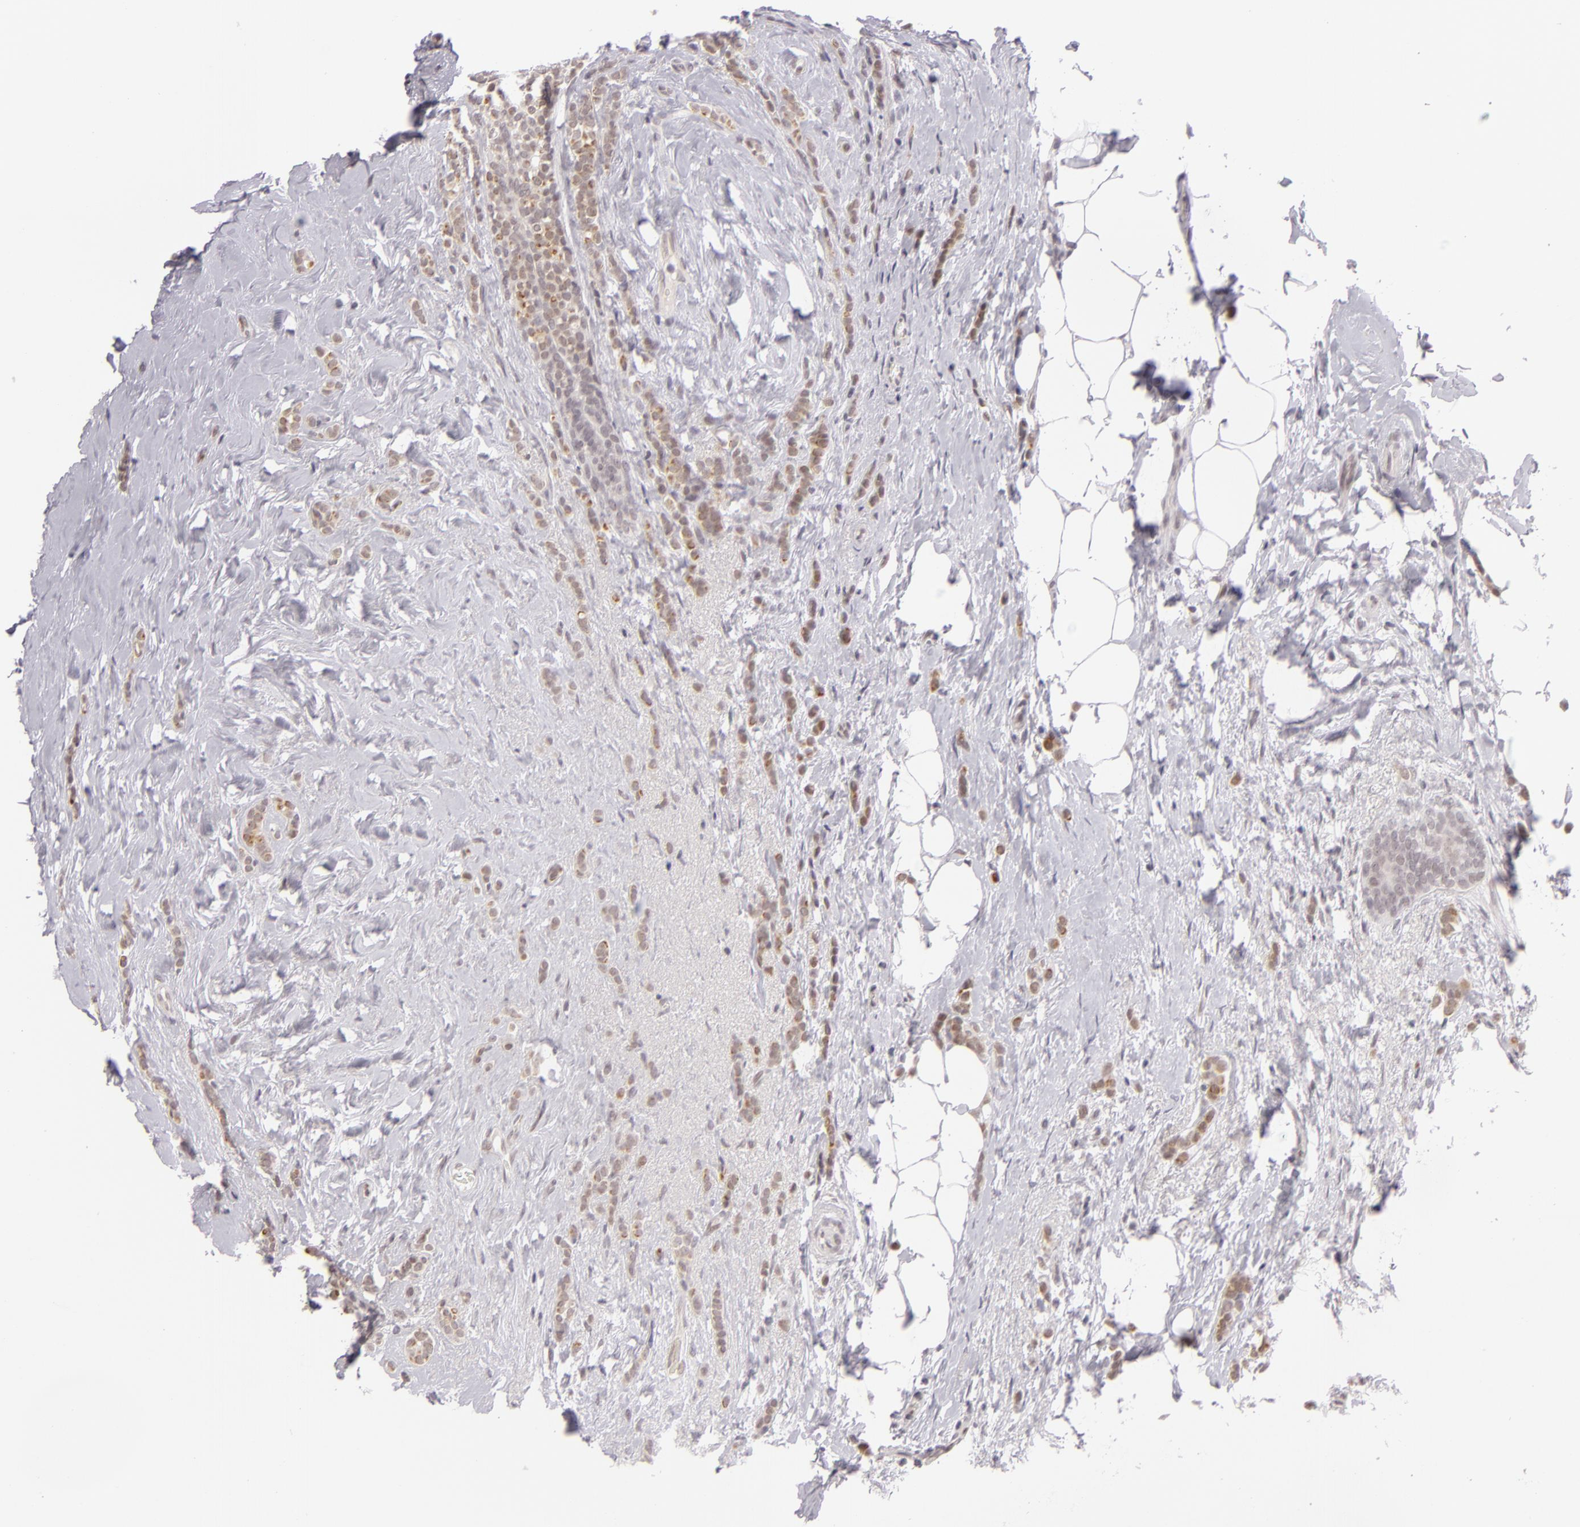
{"staining": {"intensity": "weak", "quantity": "25%-75%", "location": "nuclear"}, "tissue": "breast cancer", "cell_type": "Tumor cells", "image_type": "cancer", "snomed": [{"axis": "morphology", "description": "Lobular carcinoma"}, {"axis": "topography", "description": "Breast"}], "caption": "Tumor cells demonstrate low levels of weak nuclear staining in approximately 25%-75% of cells in human breast cancer.", "gene": "ZNF205", "patient": {"sex": "female", "age": 56}}